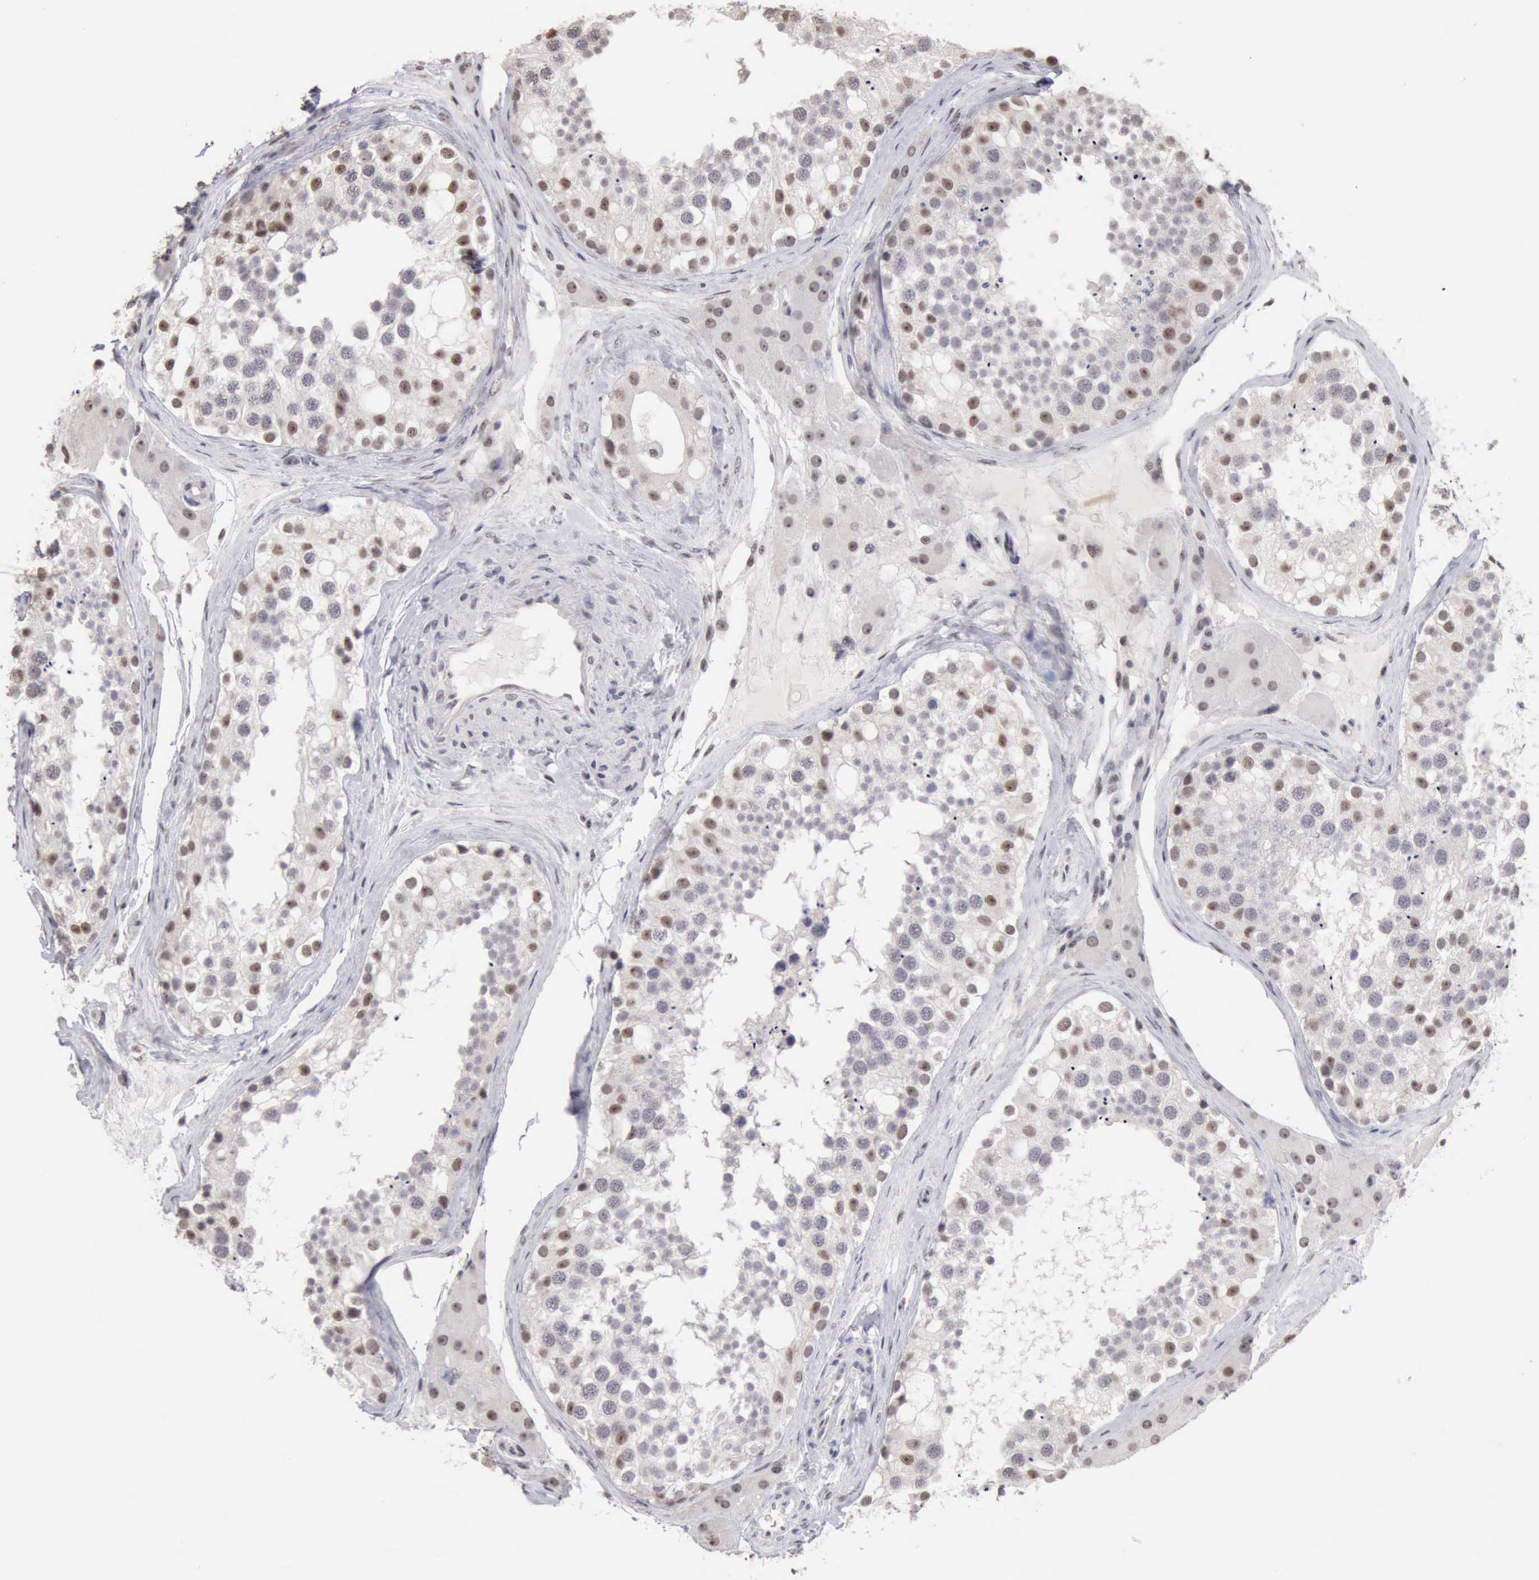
{"staining": {"intensity": "weak", "quantity": "<25%", "location": "nuclear"}, "tissue": "testis", "cell_type": "Cells in seminiferous ducts", "image_type": "normal", "snomed": [{"axis": "morphology", "description": "Normal tissue, NOS"}, {"axis": "topography", "description": "Testis"}], "caption": "Immunohistochemistry (IHC) histopathology image of unremarkable human testis stained for a protein (brown), which displays no positivity in cells in seminiferous ducts.", "gene": "TAF1", "patient": {"sex": "male", "age": 68}}